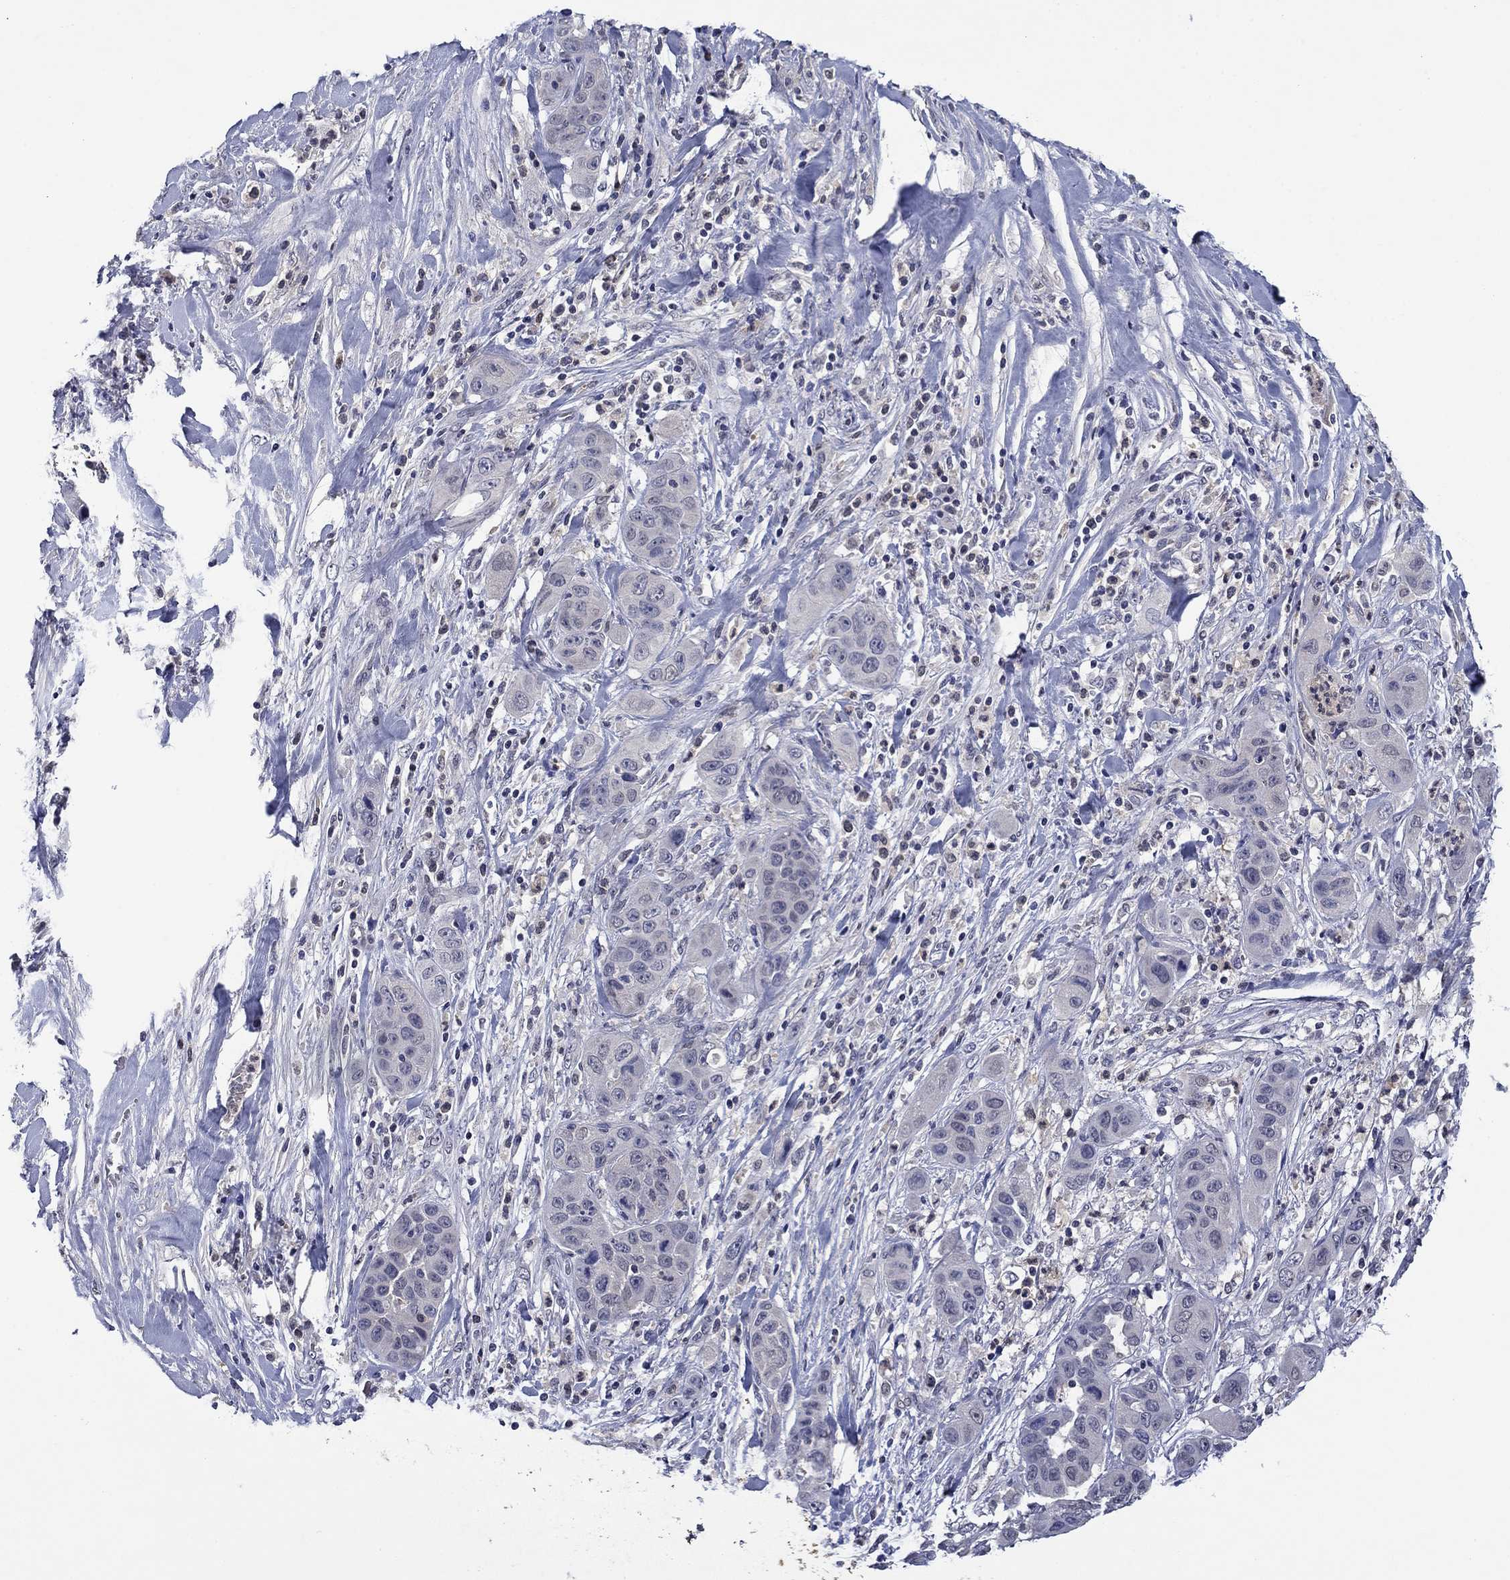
{"staining": {"intensity": "negative", "quantity": "none", "location": "none"}, "tissue": "liver cancer", "cell_type": "Tumor cells", "image_type": "cancer", "snomed": [{"axis": "morphology", "description": "Cholangiocarcinoma"}, {"axis": "topography", "description": "Liver"}], "caption": "A micrograph of liver cholangiocarcinoma stained for a protein reveals no brown staining in tumor cells.", "gene": "DDTL", "patient": {"sex": "female", "age": 52}}